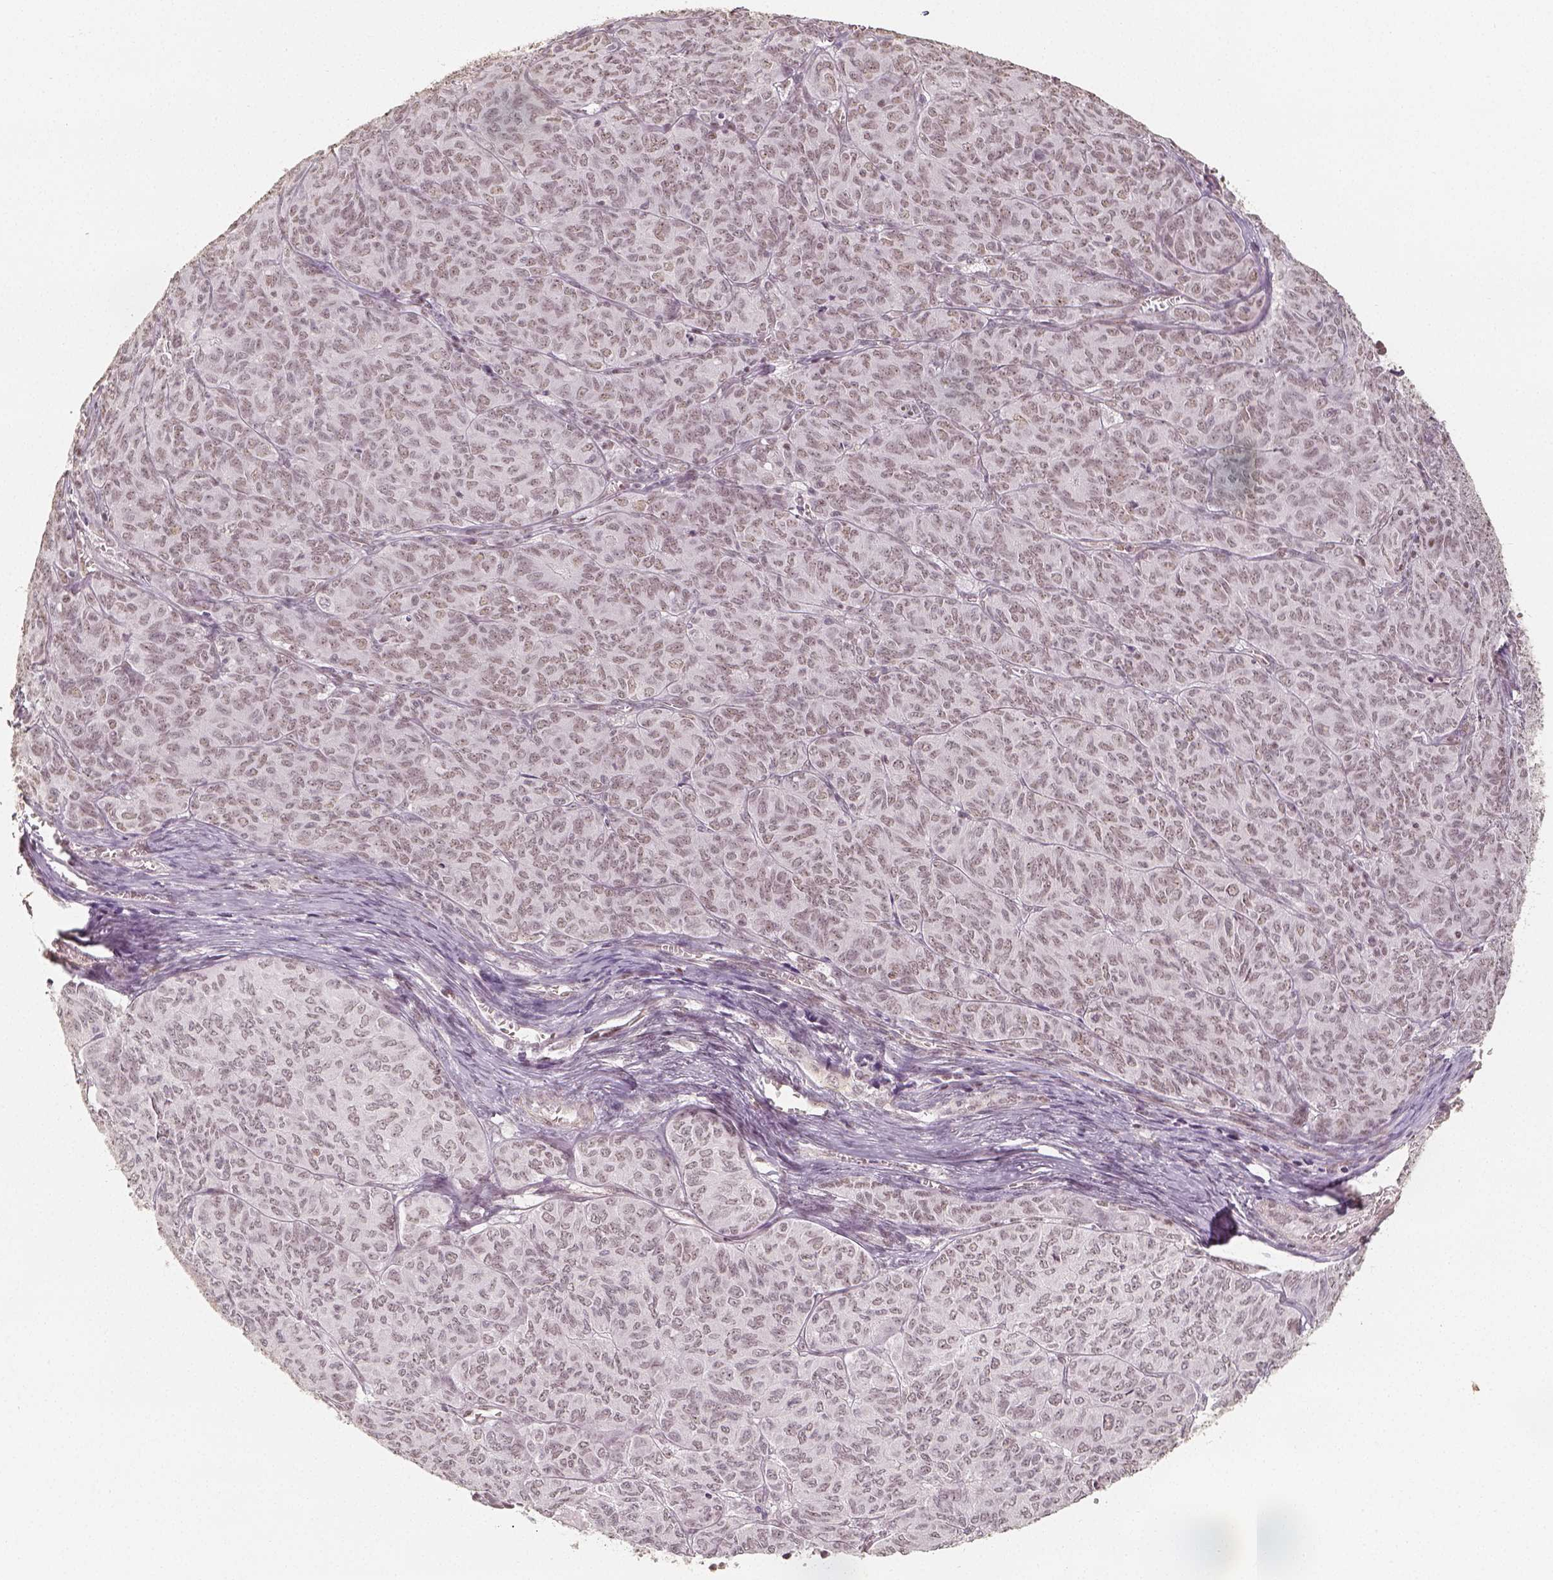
{"staining": {"intensity": "weak", "quantity": ">75%", "location": "nuclear"}, "tissue": "ovarian cancer", "cell_type": "Tumor cells", "image_type": "cancer", "snomed": [{"axis": "morphology", "description": "Carcinoma, endometroid"}, {"axis": "topography", "description": "Ovary"}], "caption": "Immunohistochemistry micrograph of ovarian cancer (endometroid carcinoma) stained for a protein (brown), which exhibits low levels of weak nuclear positivity in about >75% of tumor cells.", "gene": "HDAC1", "patient": {"sex": "female", "age": 80}}